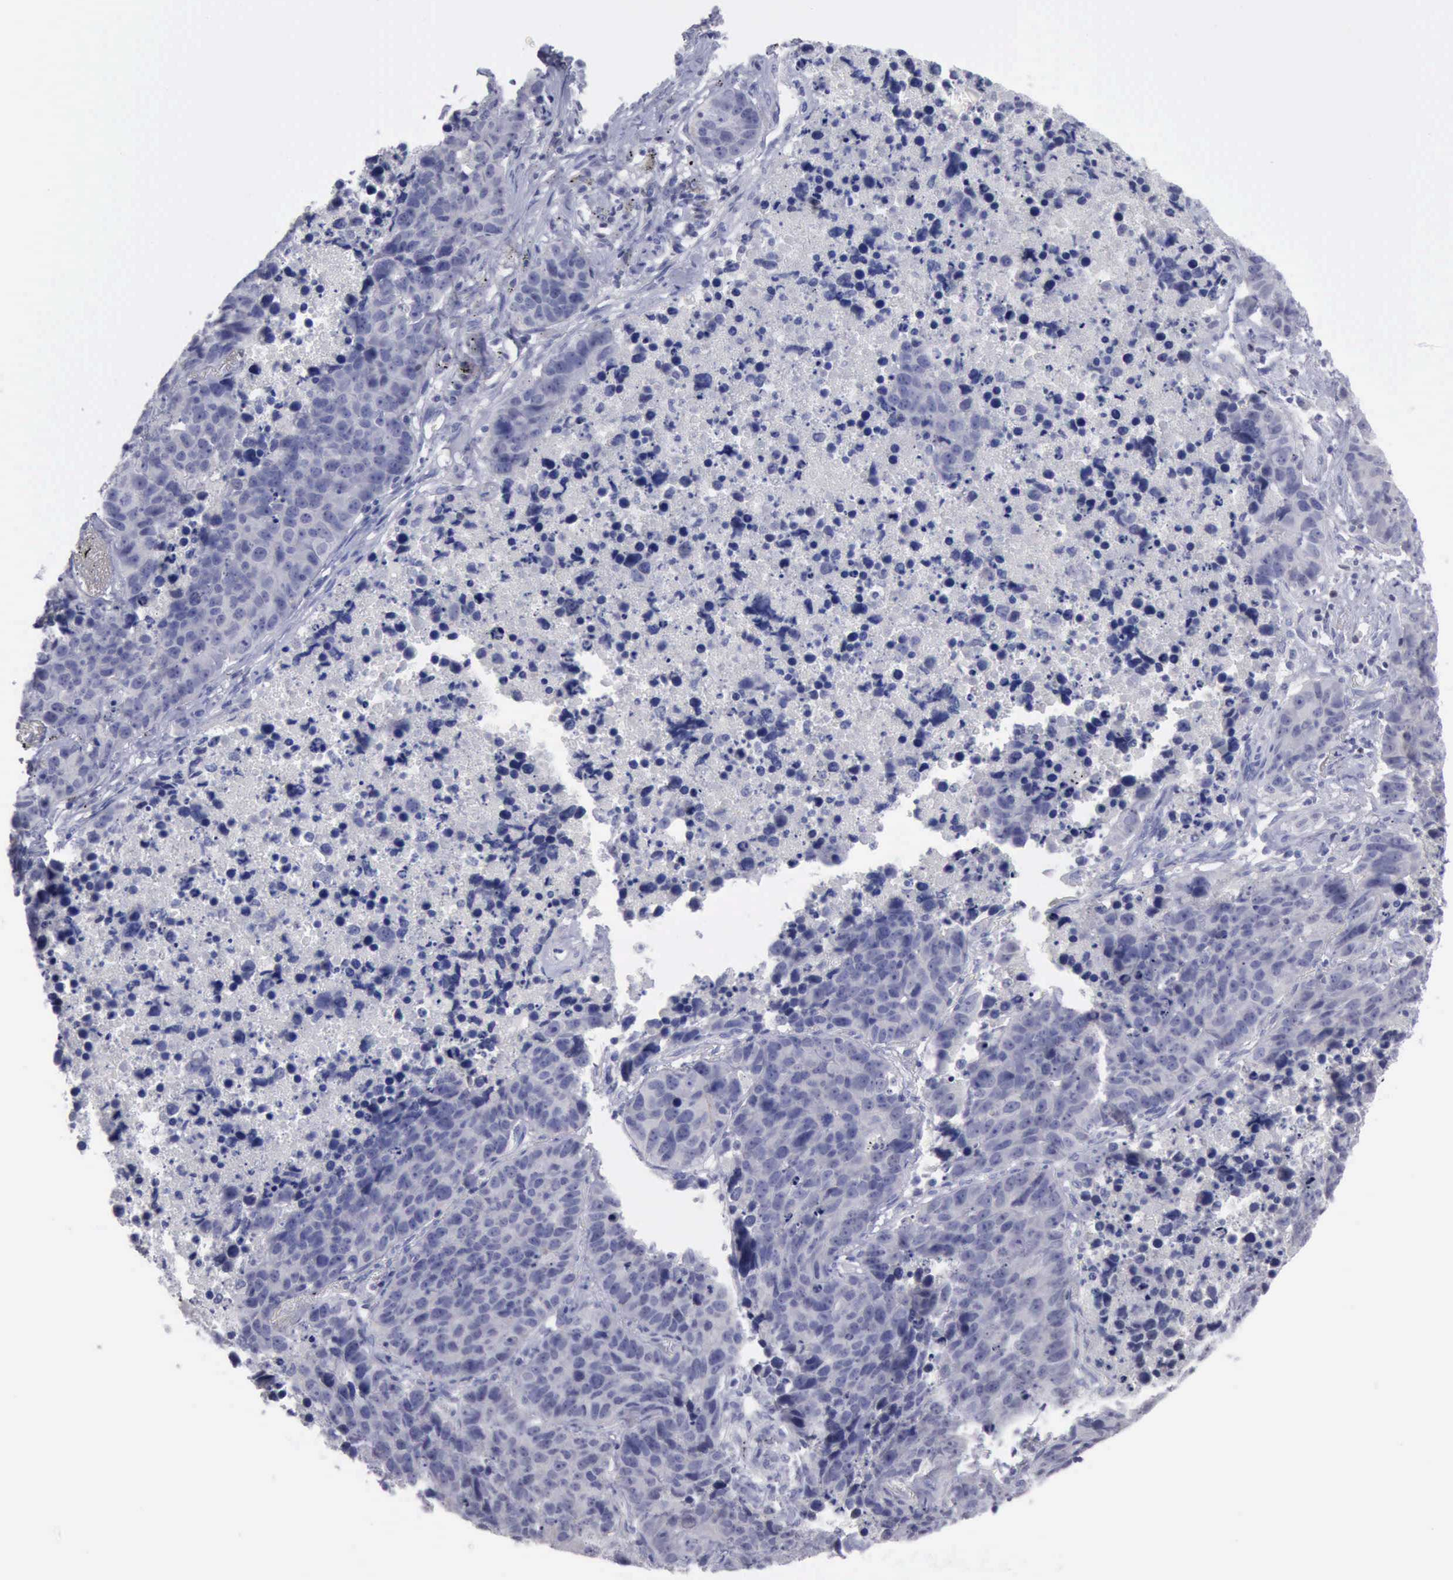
{"staining": {"intensity": "negative", "quantity": "none", "location": "none"}, "tissue": "lung cancer", "cell_type": "Tumor cells", "image_type": "cancer", "snomed": [{"axis": "morphology", "description": "Carcinoid, malignant, NOS"}, {"axis": "topography", "description": "Lung"}], "caption": "This is a micrograph of immunohistochemistry staining of lung malignant carcinoid, which shows no staining in tumor cells. The staining is performed using DAB (3,3'-diaminobenzidine) brown chromogen with nuclei counter-stained in using hematoxylin.", "gene": "SATB2", "patient": {"sex": "male", "age": 60}}